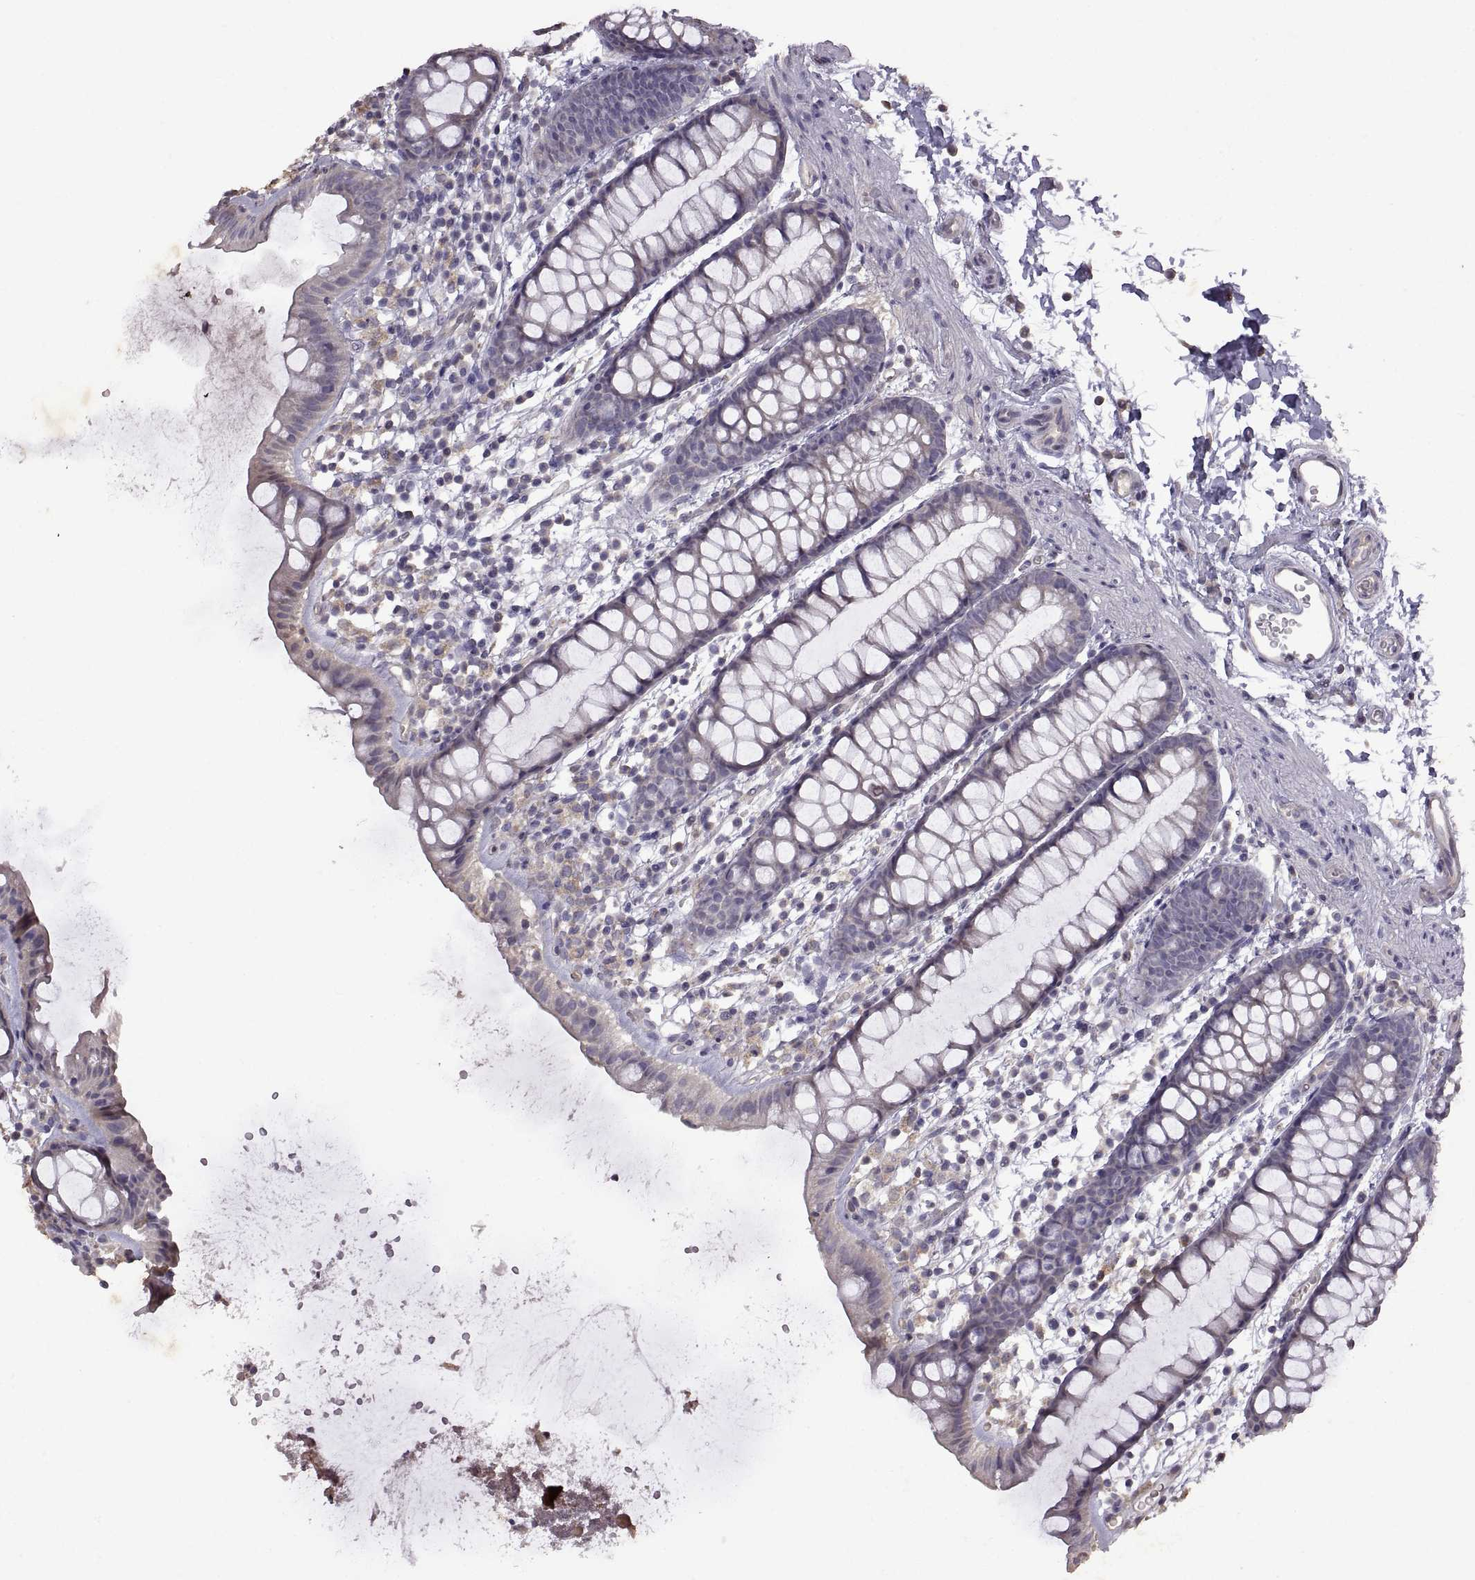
{"staining": {"intensity": "negative", "quantity": "none", "location": "none"}, "tissue": "rectum", "cell_type": "Glandular cells", "image_type": "normal", "snomed": [{"axis": "morphology", "description": "Normal tissue, NOS"}, {"axis": "topography", "description": "Rectum"}], "caption": "Immunohistochemistry (IHC) photomicrograph of normal rectum: rectum stained with DAB reveals no significant protein staining in glandular cells.", "gene": "DEFB136", "patient": {"sex": "male", "age": 57}}